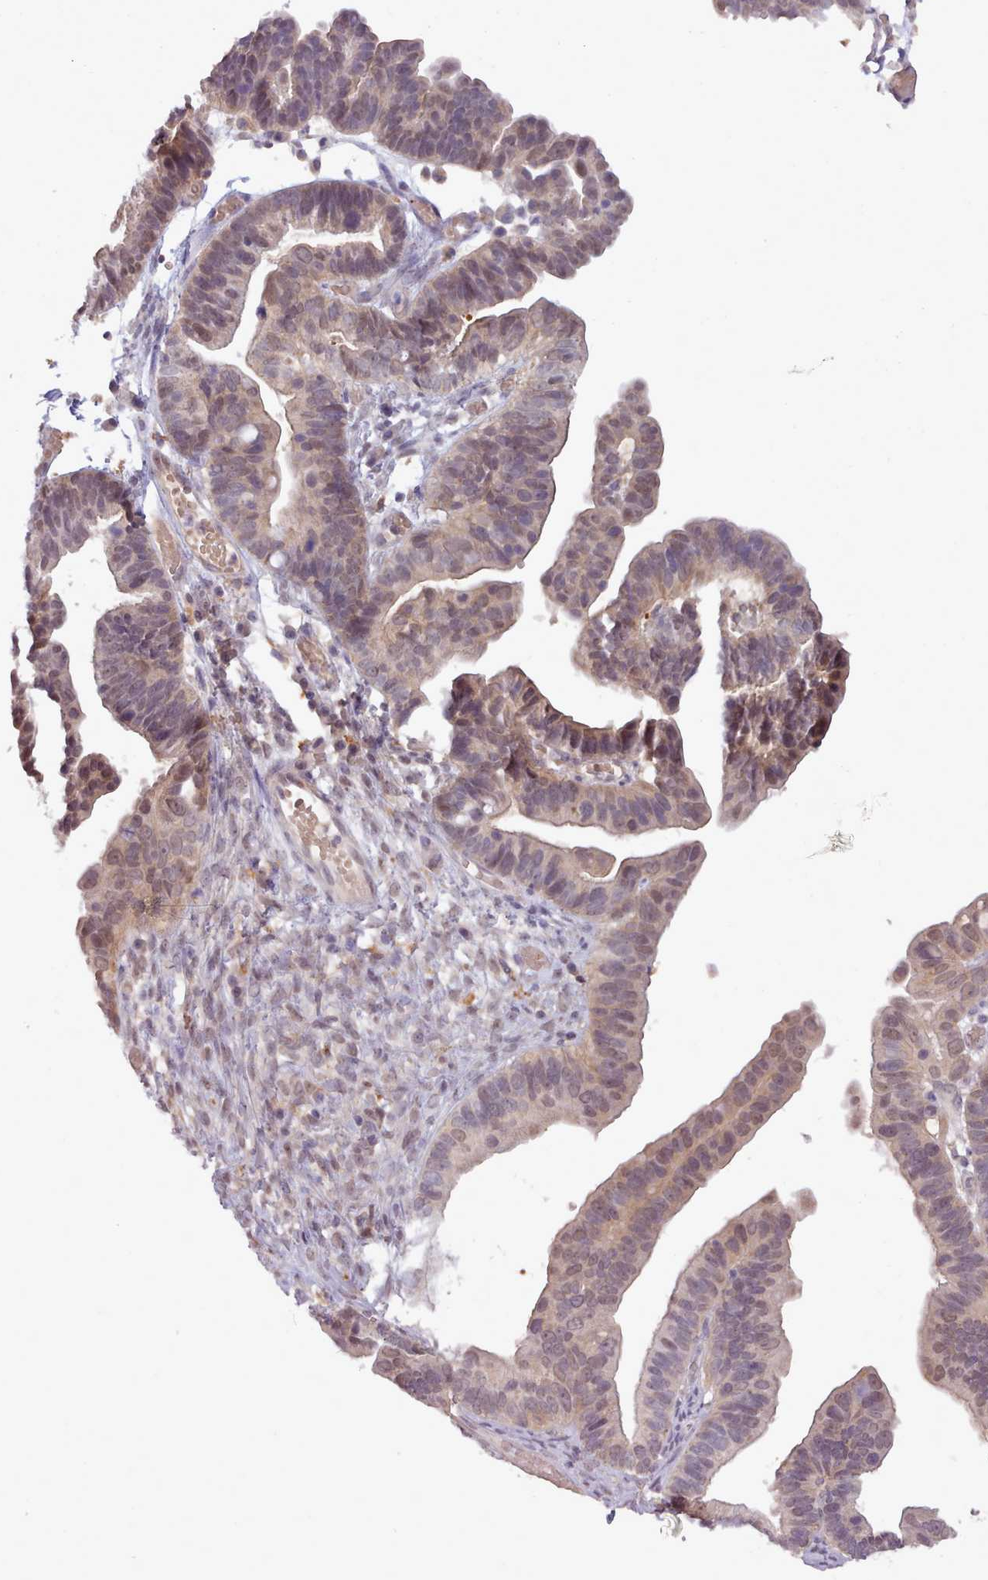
{"staining": {"intensity": "weak", "quantity": "25%-75%", "location": "cytoplasmic/membranous,nuclear"}, "tissue": "ovarian cancer", "cell_type": "Tumor cells", "image_type": "cancer", "snomed": [{"axis": "morphology", "description": "Cystadenocarcinoma, serous, NOS"}, {"axis": "topography", "description": "Ovary"}], "caption": "About 25%-75% of tumor cells in human ovarian cancer (serous cystadenocarcinoma) demonstrate weak cytoplasmic/membranous and nuclear protein staining as visualized by brown immunohistochemical staining.", "gene": "ARL17A", "patient": {"sex": "female", "age": 56}}